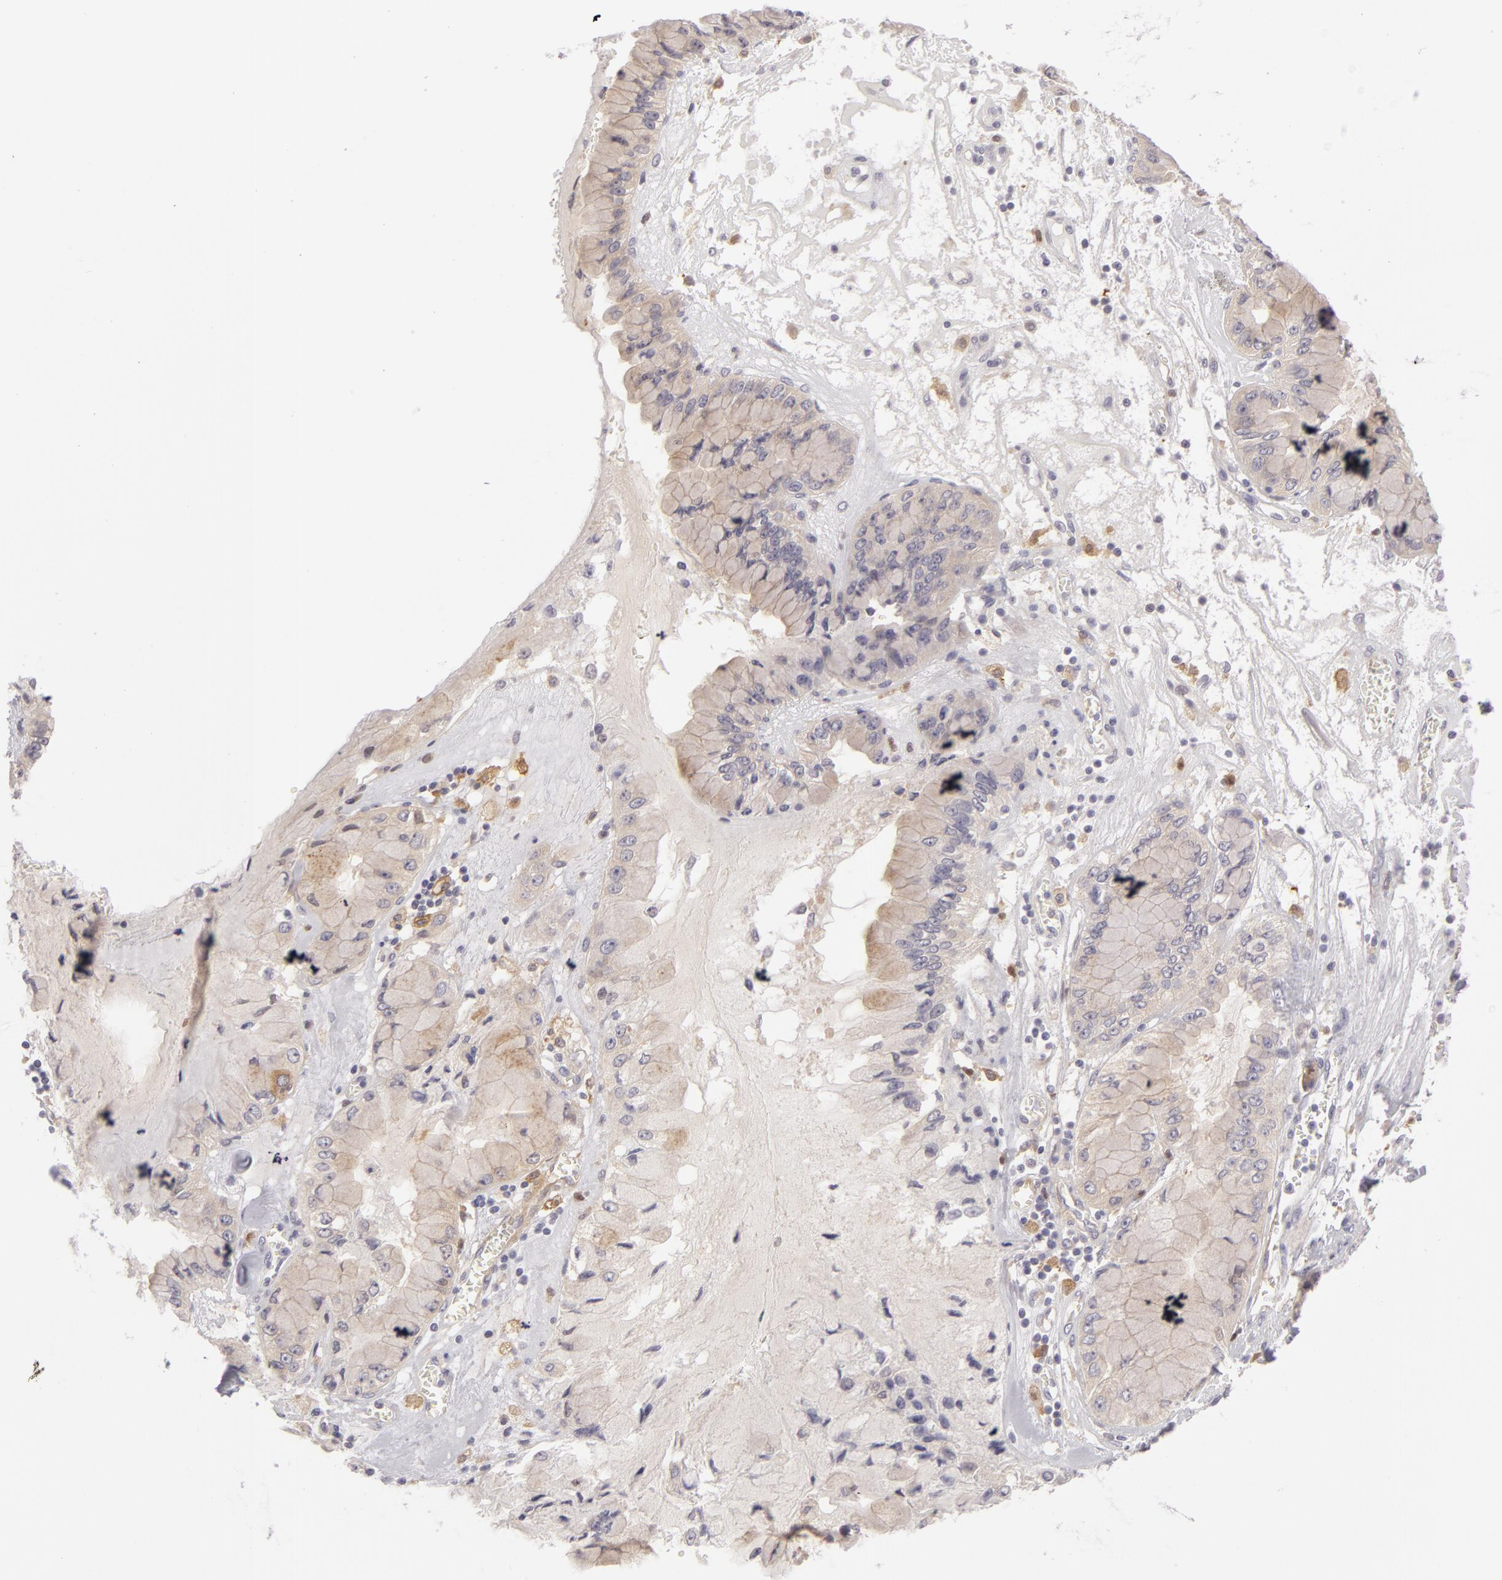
{"staining": {"intensity": "weak", "quantity": ">75%", "location": "cytoplasmic/membranous"}, "tissue": "liver cancer", "cell_type": "Tumor cells", "image_type": "cancer", "snomed": [{"axis": "morphology", "description": "Cholangiocarcinoma"}, {"axis": "topography", "description": "Liver"}], "caption": "Immunohistochemical staining of liver cancer exhibits low levels of weak cytoplasmic/membranous protein positivity in approximately >75% of tumor cells.", "gene": "ZNF229", "patient": {"sex": "female", "age": 79}}